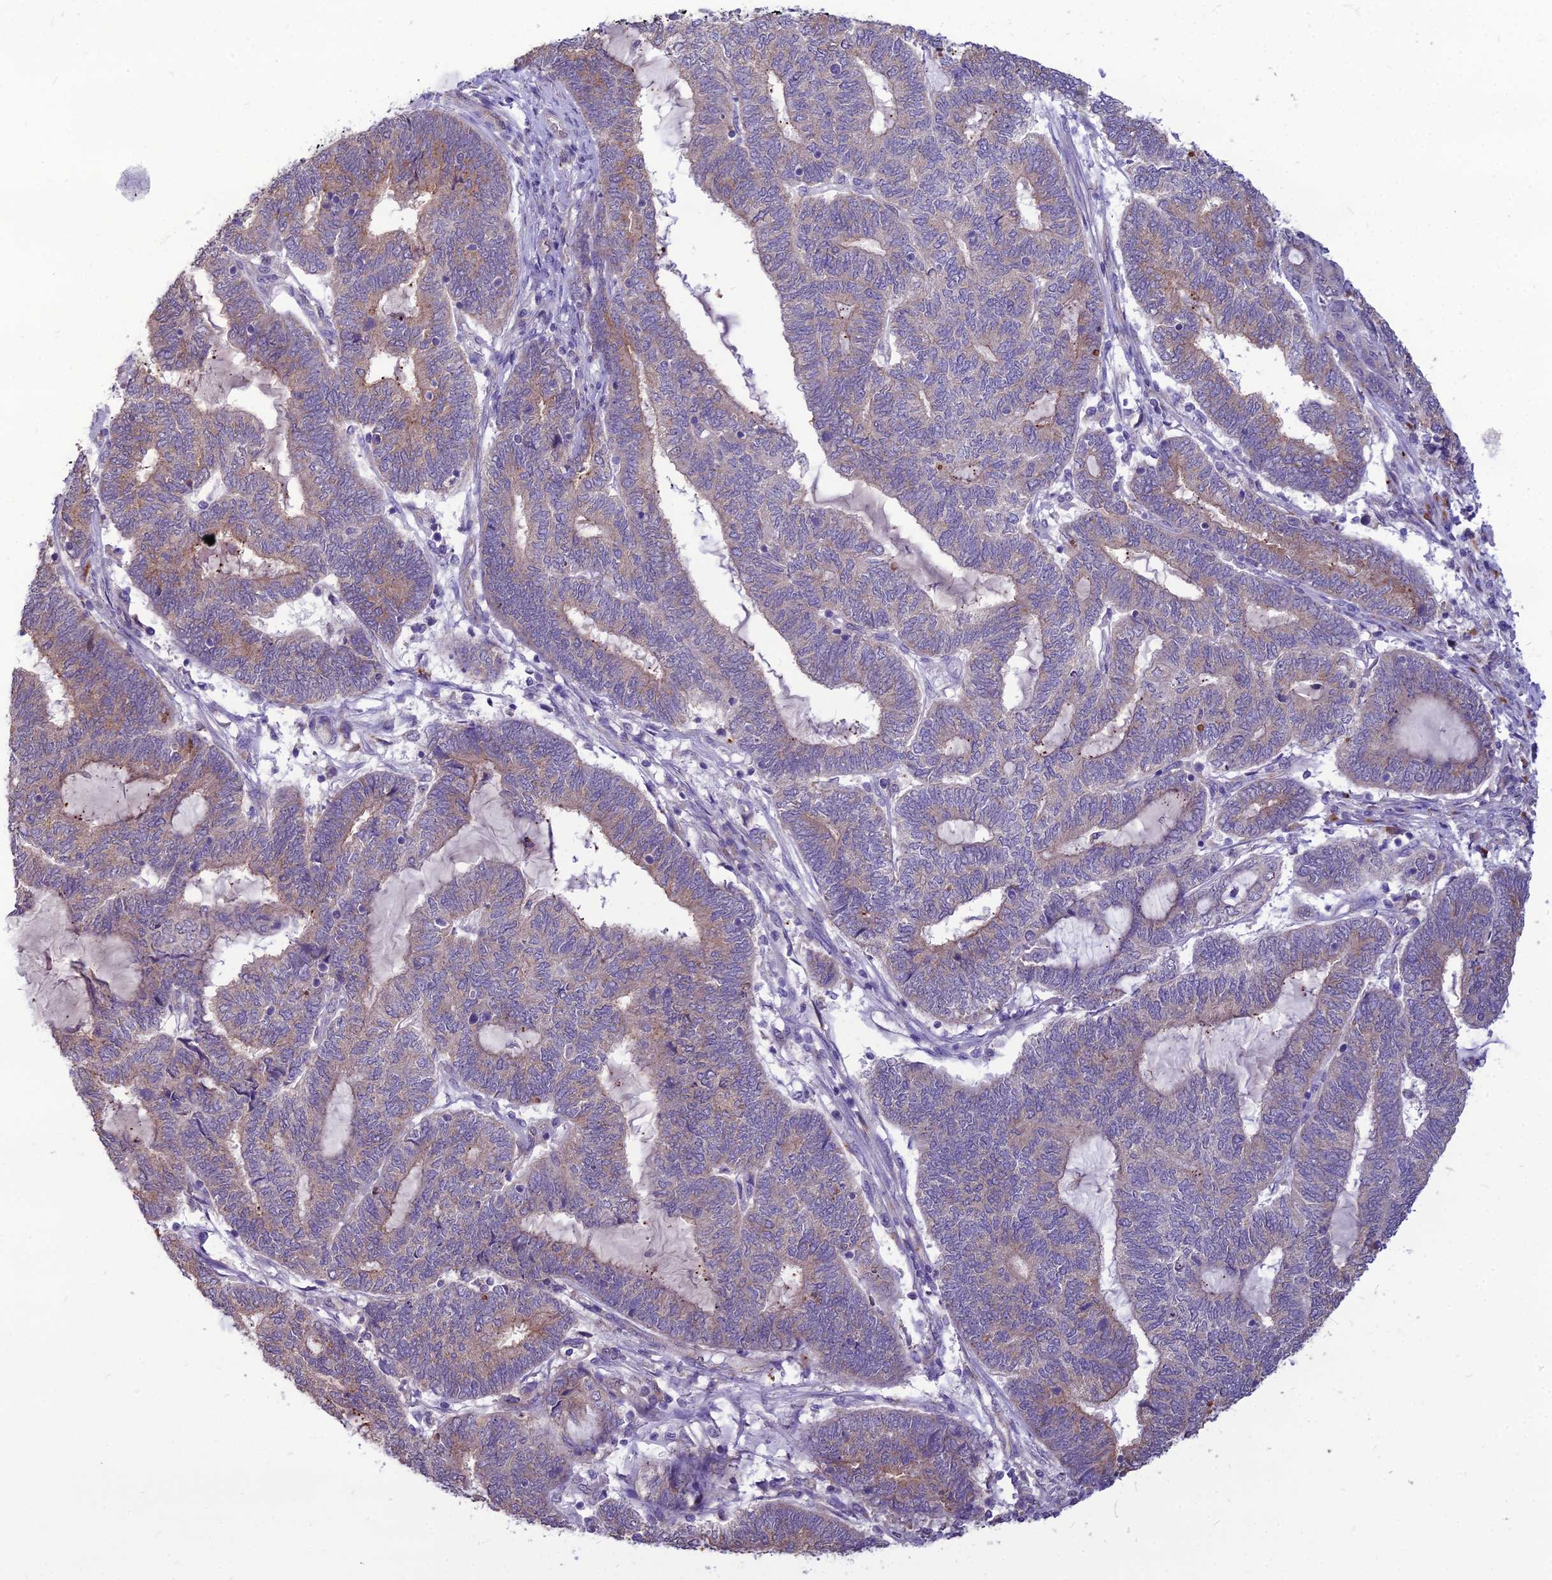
{"staining": {"intensity": "weak", "quantity": "25%-75%", "location": "cytoplasmic/membranous"}, "tissue": "endometrial cancer", "cell_type": "Tumor cells", "image_type": "cancer", "snomed": [{"axis": "morphology", "description": "Adenocarcinoma, NOS"}, {"axis": "topography", "description": "Uterus"}, {"axis": "topography", "description": "Endometrium"}], "caption": "This is an image of immunohistochemistry staining of endometrial adenocarcinoma, which shows weak positivity in the cytoplasmic/membranous of tumor cells.", "gene": "PCED1B", "patient": {"sex": "female", "age": 70}}